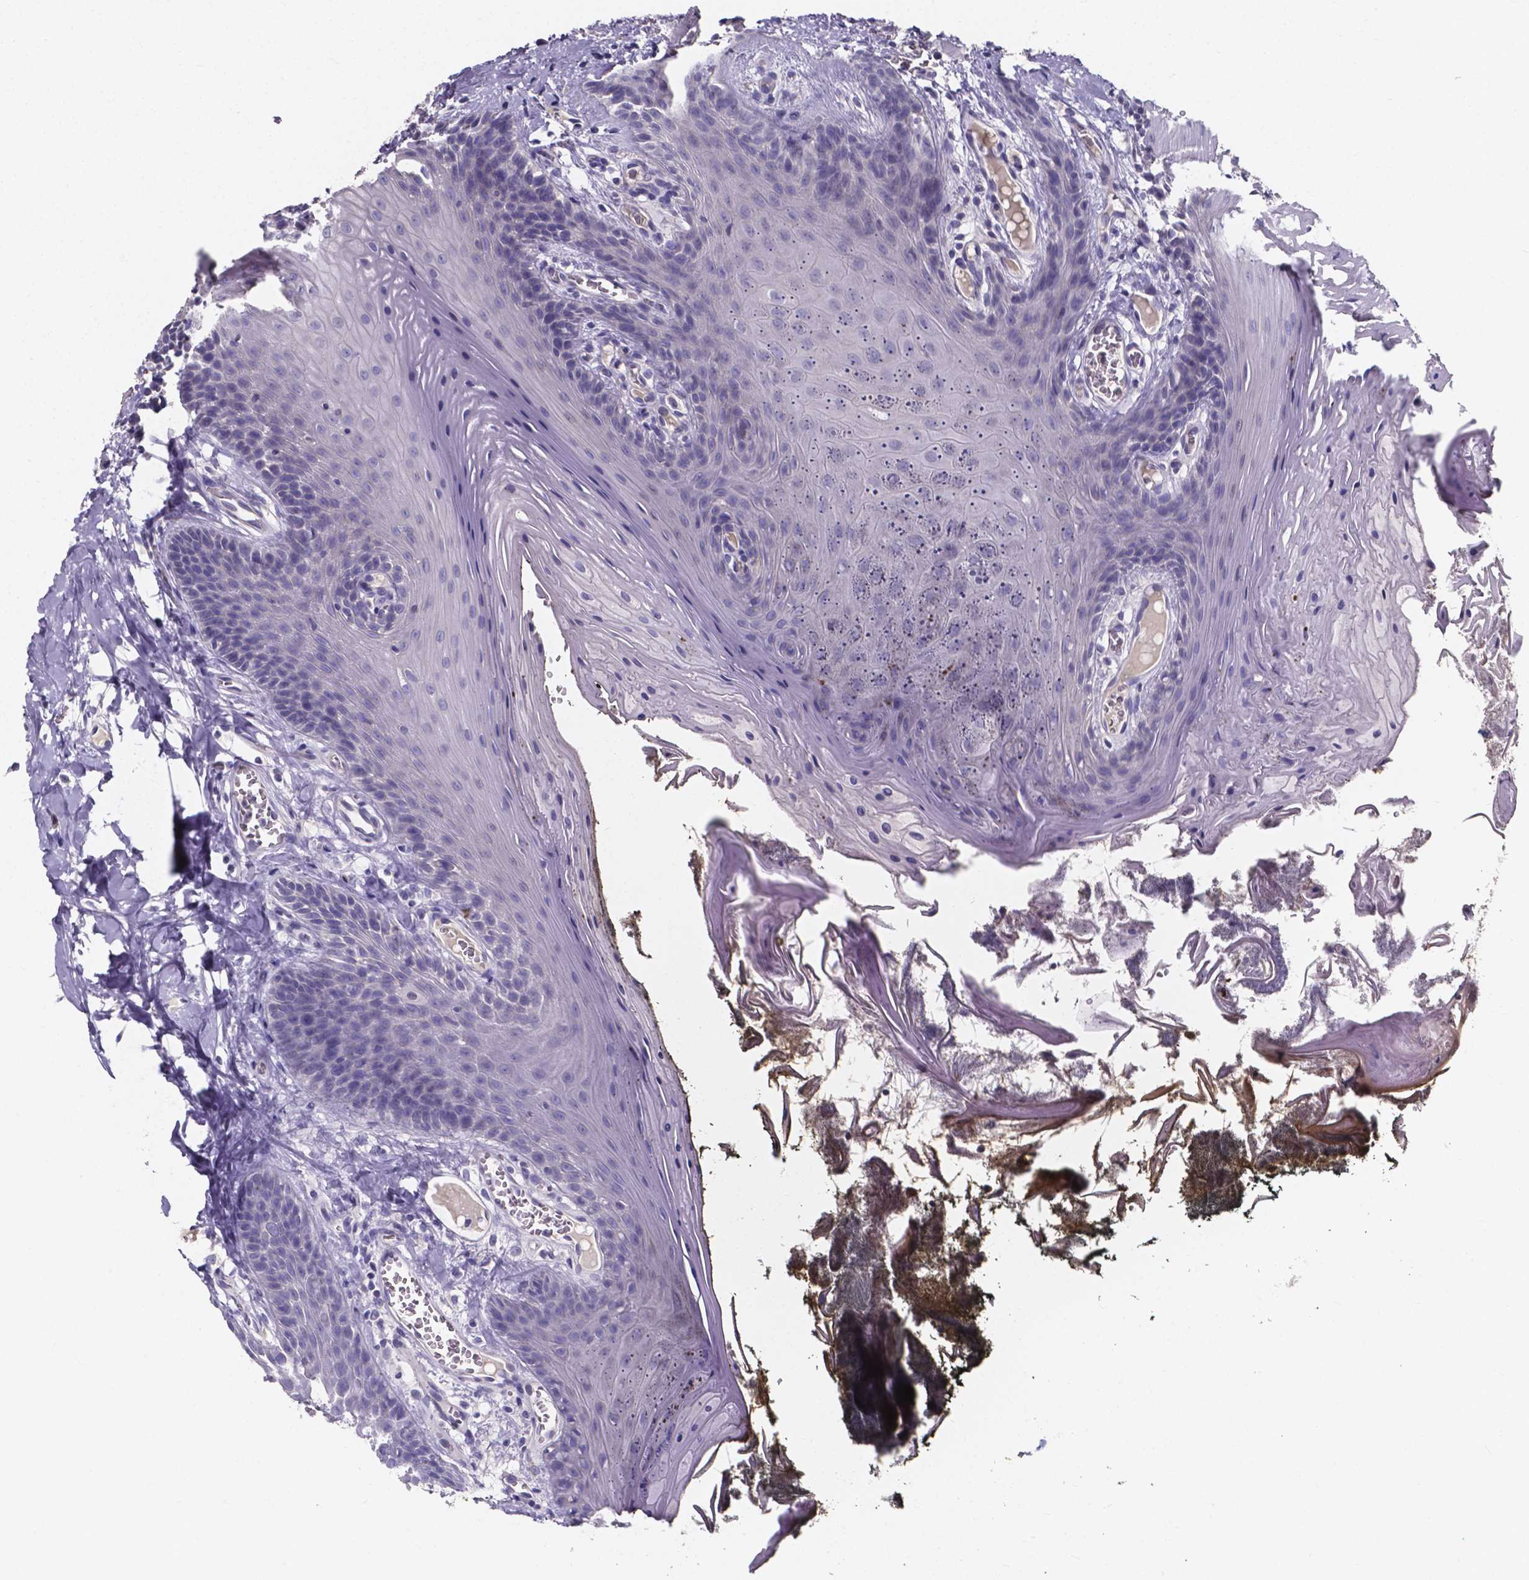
{"staining": {"intensity": "negative", "quantity": "none", "location": "none"}, "tissue": "oral mucosa", "cell_type": "Squamous epithelial cells", "image_type": "normal", "snomed": [{"axis": "morphology", "description": "Normal tissue, NOS"}, {"axis": "topography", "description": "Oral tissue"}], "caption": "Immunohistochemistry photomicrograph of benign oral mucosa: oral mucosa stained with DAB exhibits no significant protein staining in squamous epithelial cells. (Immunohistochemistry, brightfield microscopy, high magnification).", "gene": "SPOCD1", "patient": {"sex": "male", "age": 9}}